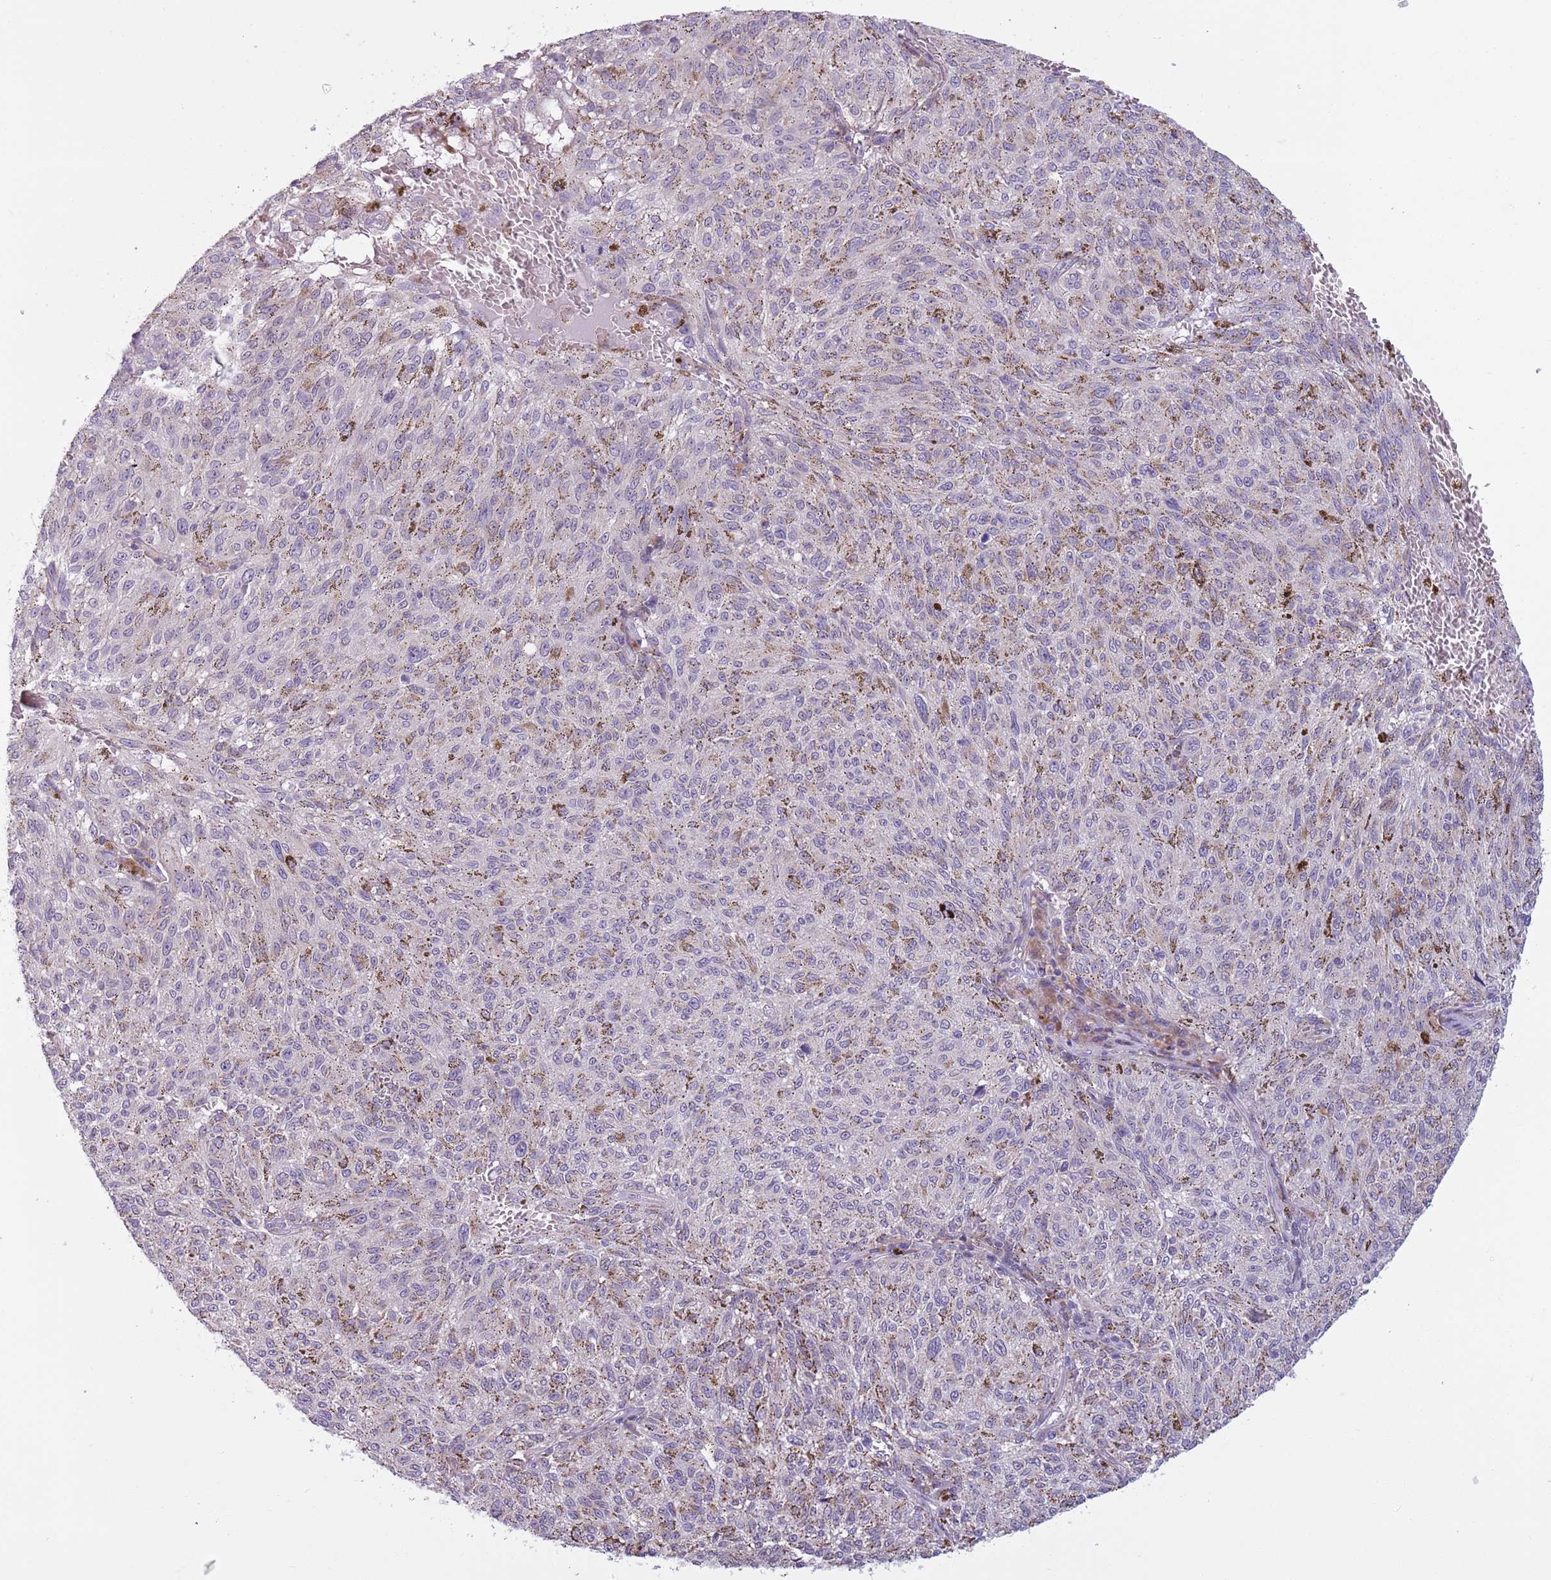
{"staining": {"intensity": "negative", "quantity": "none", "location": "none"}, "tissue": "melanoma", "cell_type": "Tumor cells", "image_type": "cancer", "snomed": [{"axis": "morphology", "description": "Malignant melanoma, NOS"}, {"axis": "topography", "description": "Skin"}], "caption": "This image is of malignant melanoma stained with immunohistochemistry to label a protein in brown with the nuclei are counter-stained blue. There is no expression in tumor cells. (Stains: DAB IHC with hematoxylin counter stain, Microscopy: brightfield microscopy at high magnification).", "gene": "JAML", "patient": {"sex": "female", "age": 72}}